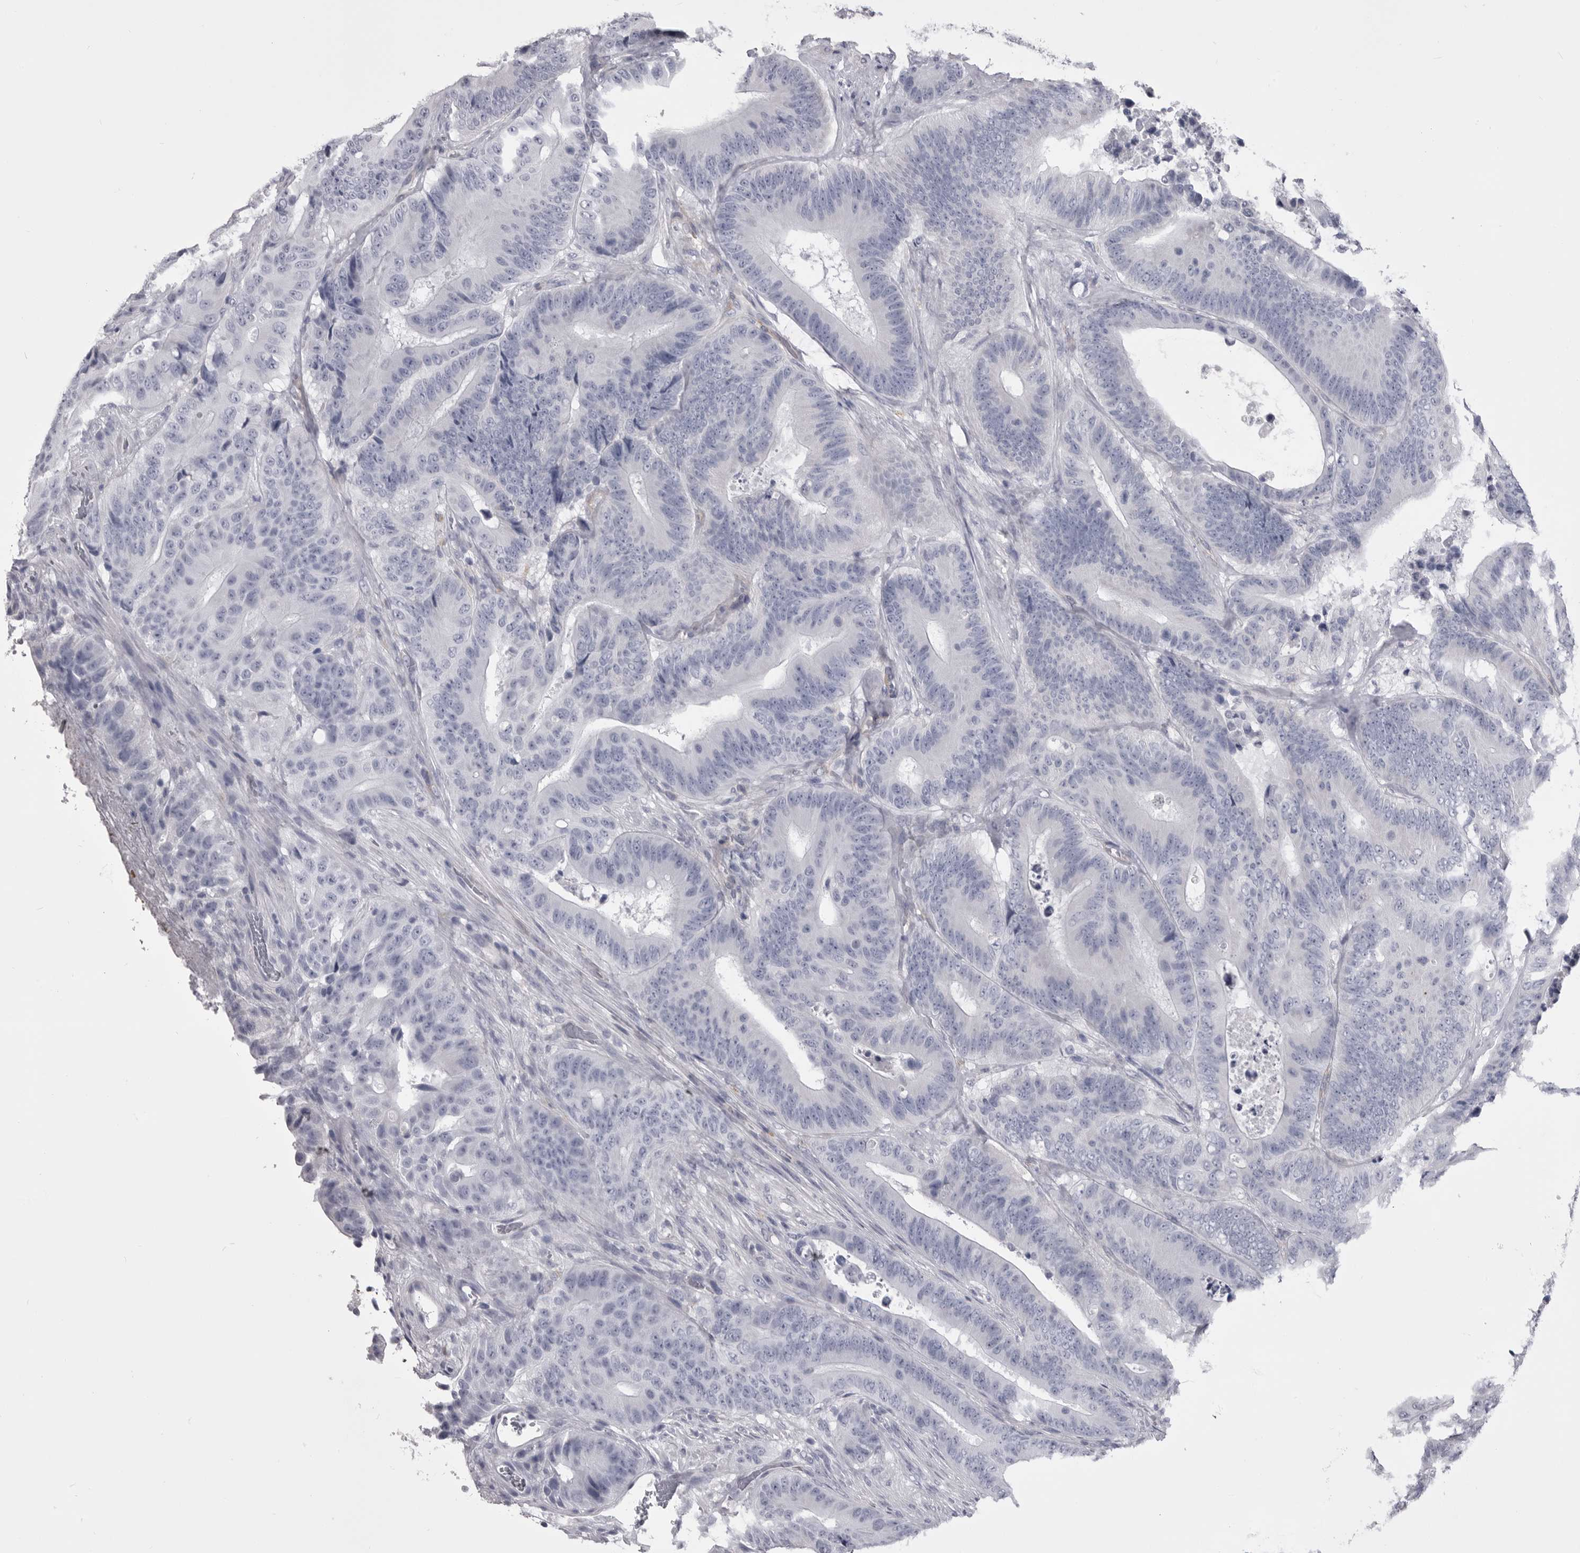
{"staining": {"intensity": "negative", "quantity": "none", "location": "none"}, "tissue": "colorectal cancer", "cell_type": "Tumor cells", "image_type": "cancer", "snomed": [{"axis": "morphology", "description": "Adenocarcinoma, NOS"}, {"axis": "topography", "description": "Colon"}], "caption": "This photomicrograph is of colorectal adenocarcinoma stained with immunohistochemistry to label a protein in brown with the nuclei are counter-stained blue. There is no expression in tumor cells. (IHC, brightfield microscopy, high magnification).", "gene": "ANK2", "patient": {"sex": "male", "age": 83}}